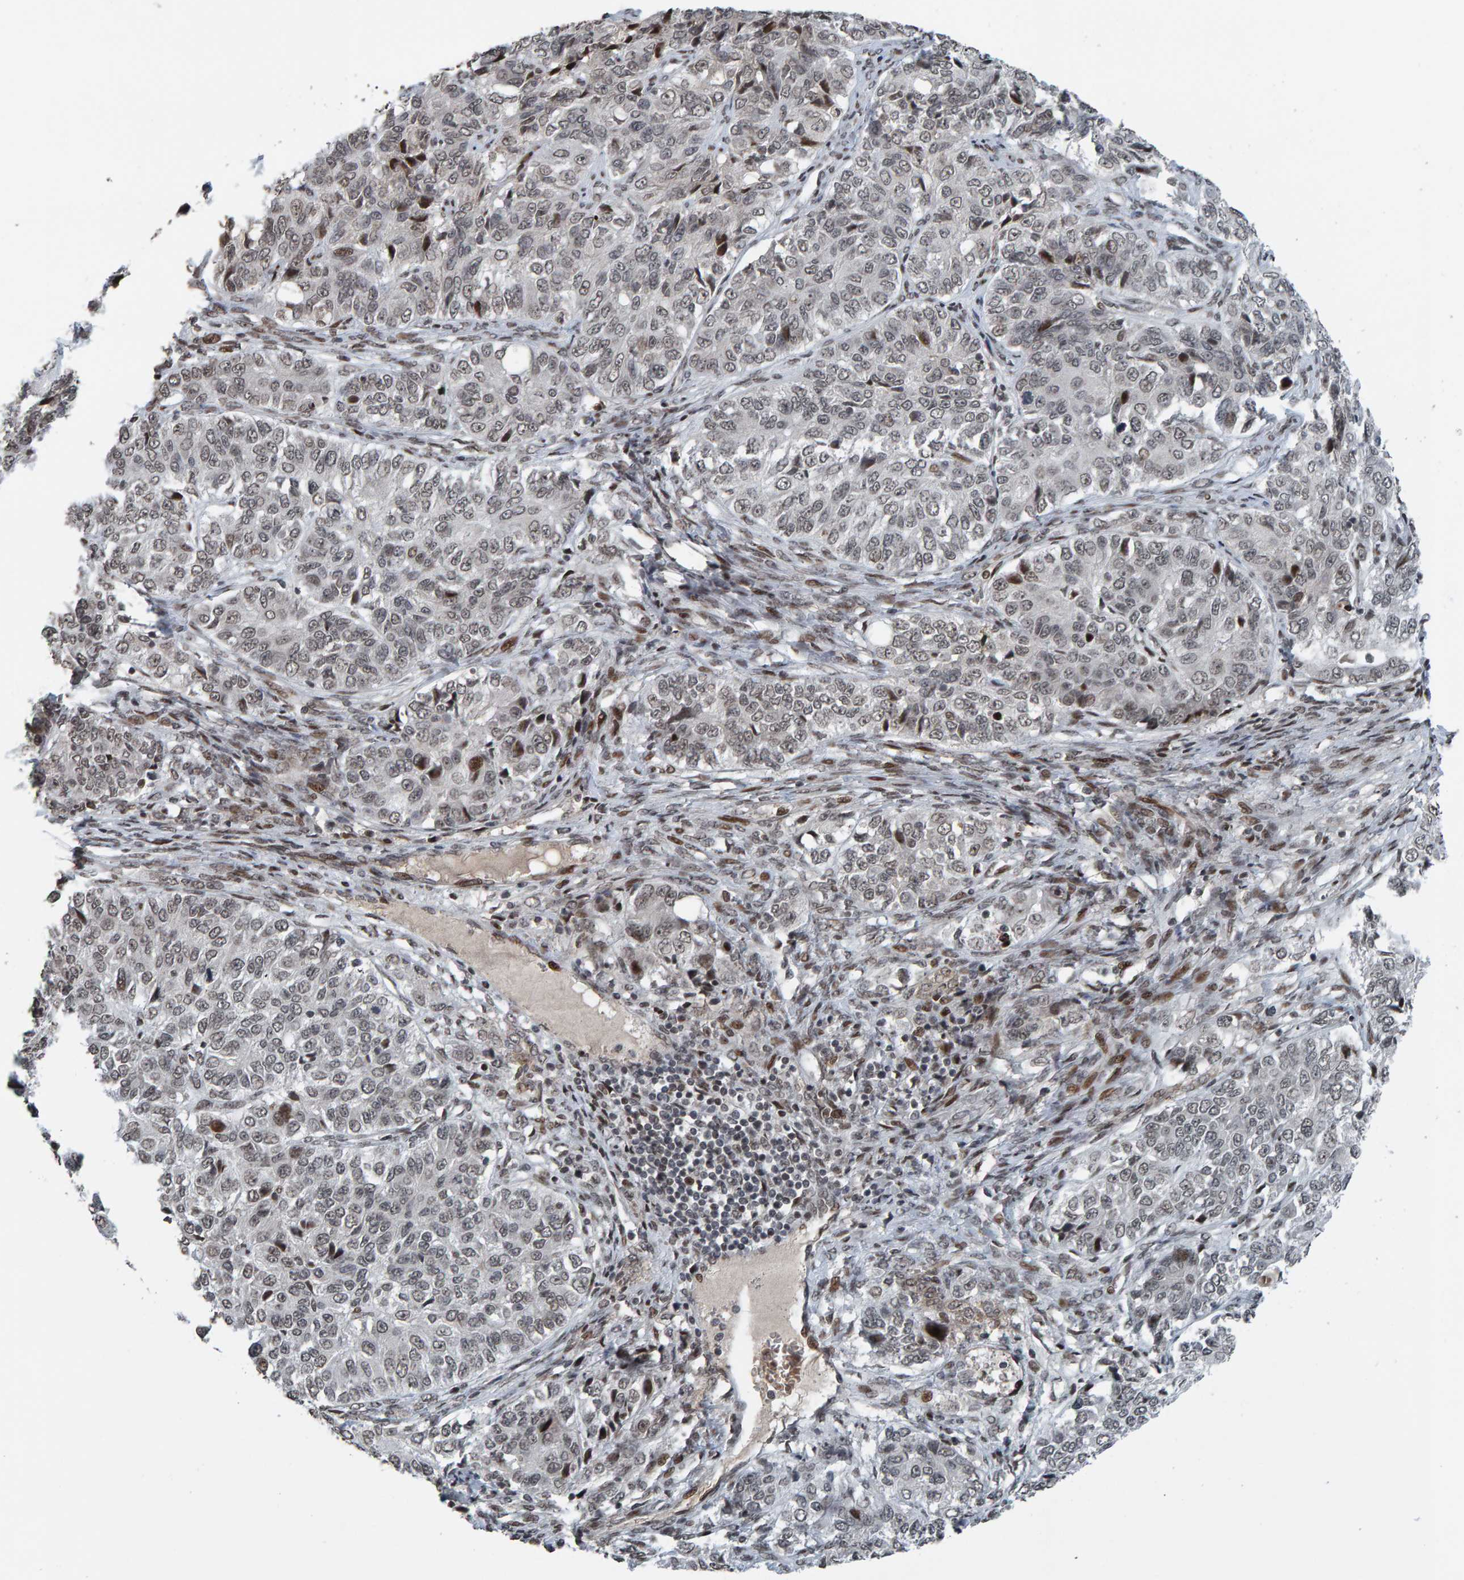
{"staining": {"intensity": "moderate", "quantity": "<25%", "location": "nuclear"}, "tissue": "ovarian cancer", "cell_type": "Tumor cells", "image_type": "cancer", "snomed": [{"axis": "morphology", "description": "Carcinoma, endometroid"}, {"axis": "topography", "description": "Ovary"}], "caption": "This micrograph reveals endometroid carcinoma (ovarian) stained with immunohistochemistry (IHC) to label a protein in brown. The nuclear of tumor cells show moderate positivity for the protein. Nuclei are counter-stained blue.", "gene": "ZNF366", "patient": {"sex": "female", "age": 51}}